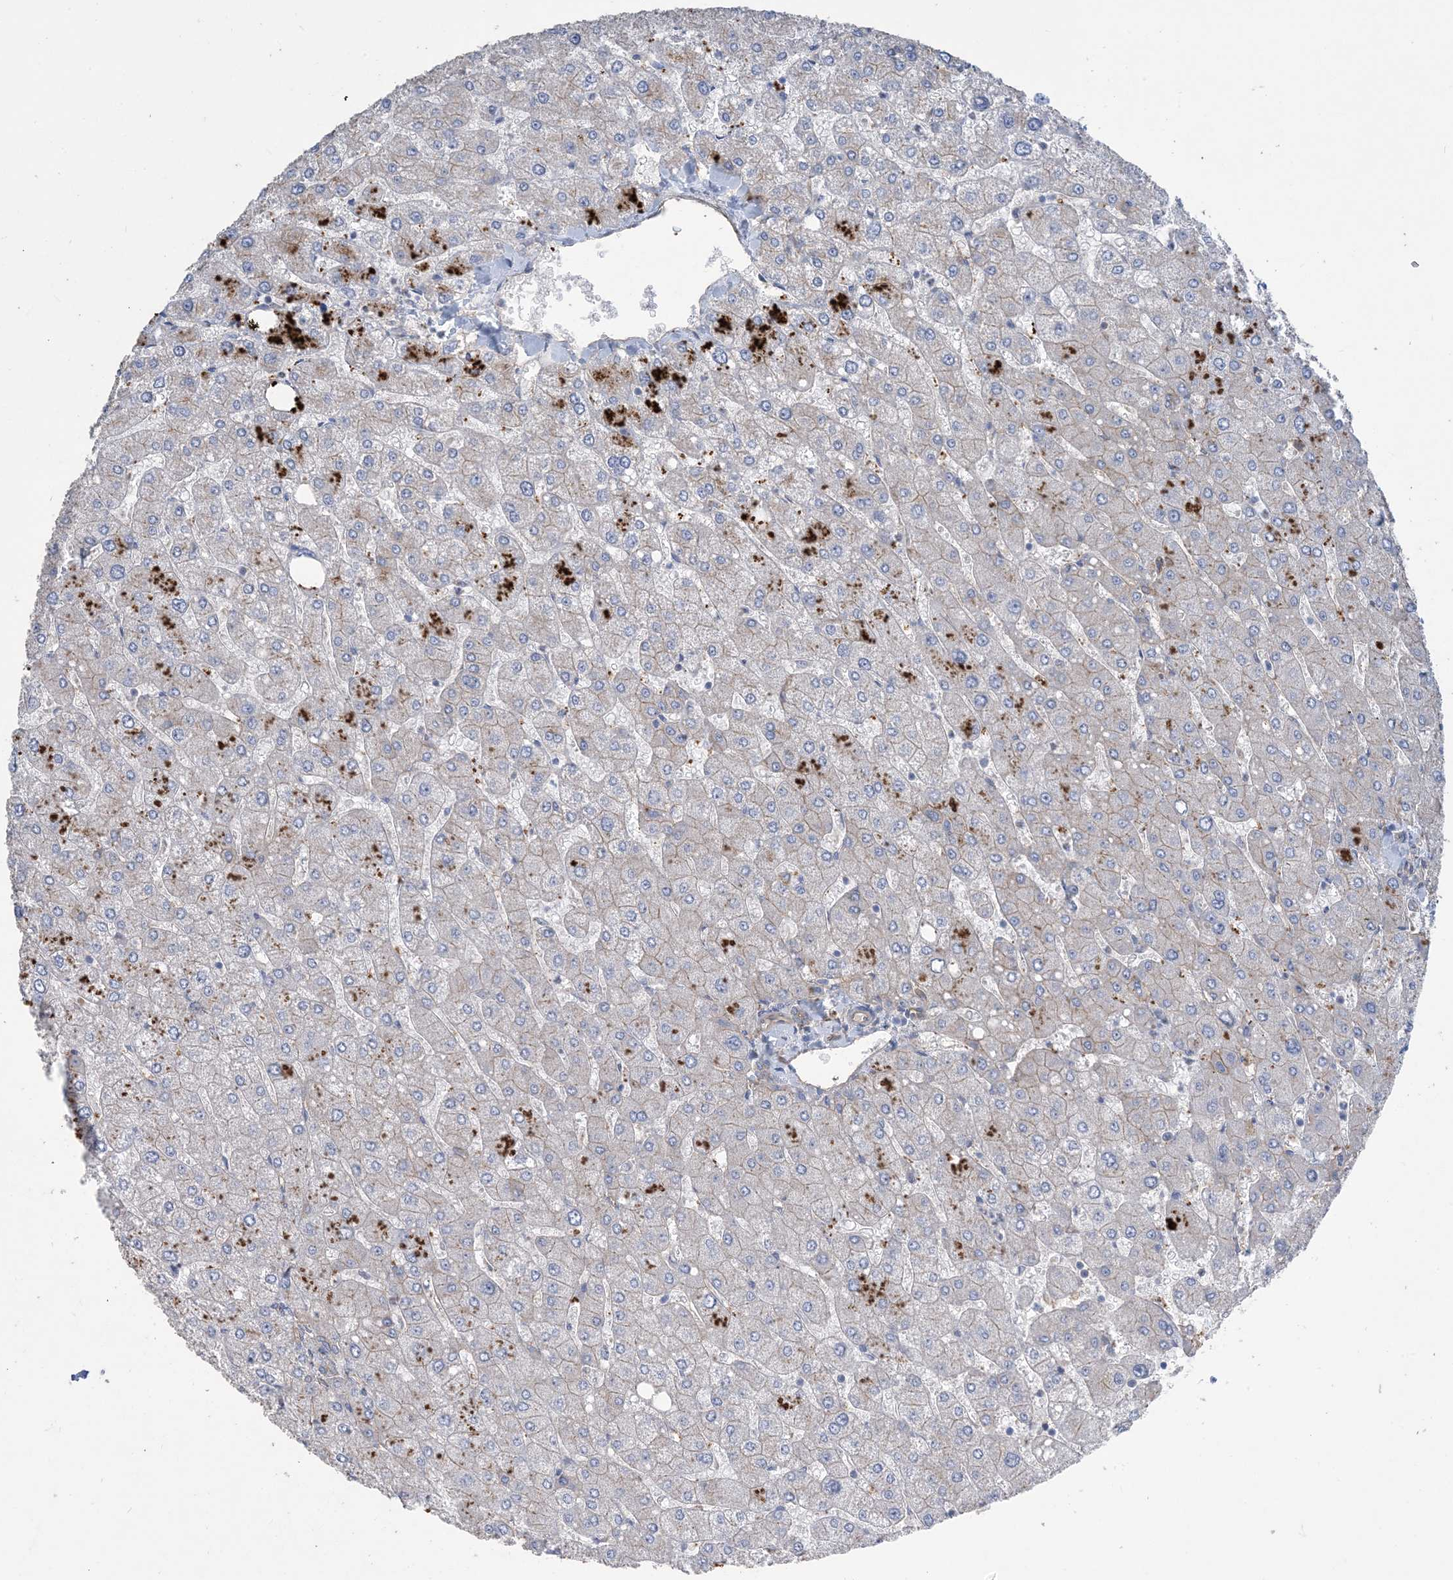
{"staining": {"intensity": "moderate", "quantity": "<25%", "location": "cytoplasmic/membranous"}, "tissue": "liver", "cell_type": "Cholangiocytes", "image_type": "normal", "snomed": [{"axis": "morphology", "description": "Normal tissue, NOS"}, {"axis": "topography", "description": "Liver"}], "caption": "Protein expression analysis of benign liver displays moderate cytoplasmic/membranous staining in approximately <25% of cholangiocytes.", "gene": "AOC1", "patient": {"sex": "male", "age": 55}}